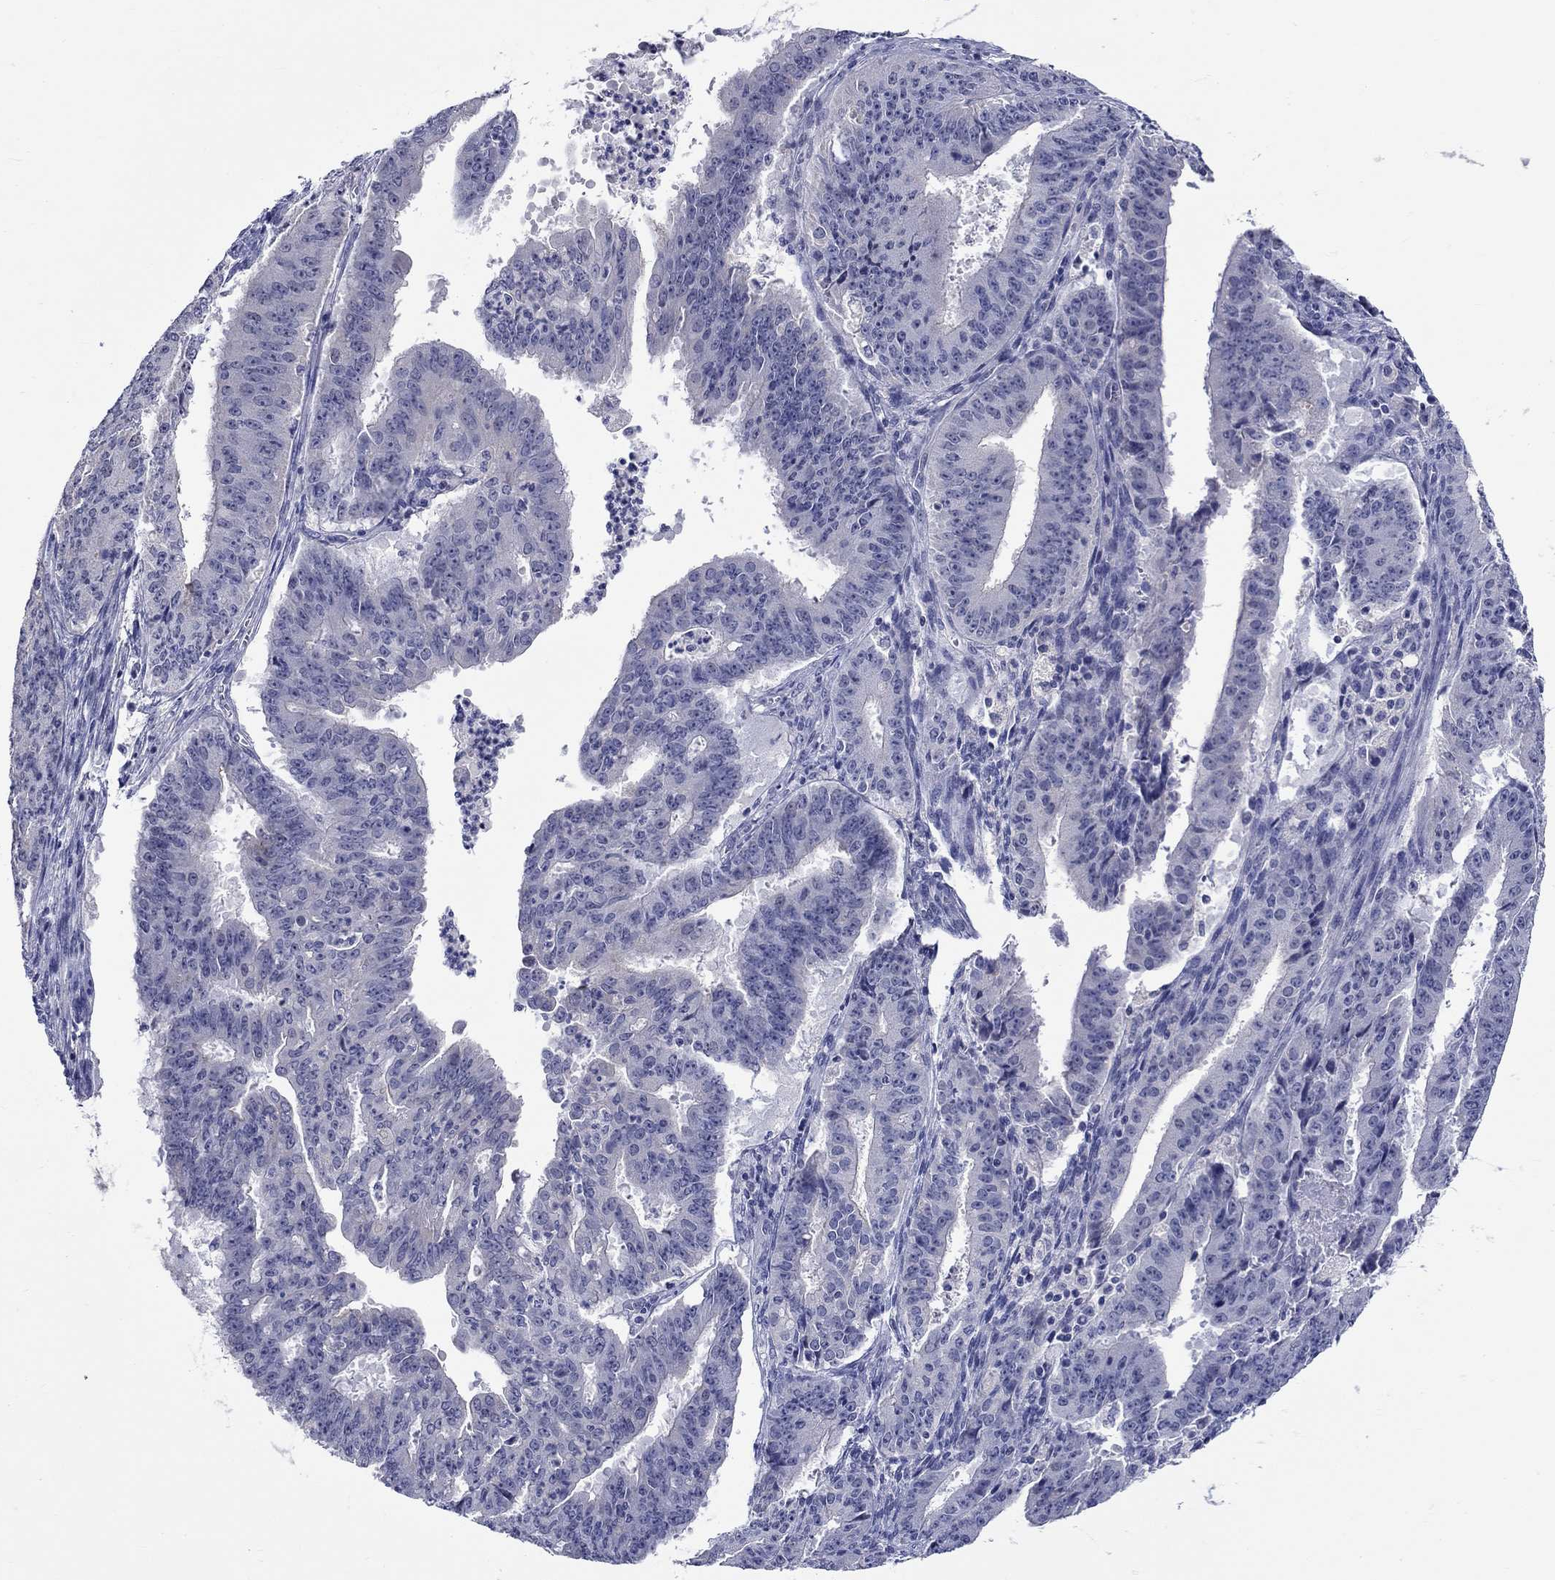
{"staining": {"intensity": "negative", "quantity": "none", "location": "none"}, "tissue": "ovarian cancer", "cell_type": "Tumor cells", "image_type": "cancer", "snomed": [{"axis": "morphology", "description": "Carcinoma, endometroid"}, {"axis": "topography", "description": "Ovary"}], "caption": "A photomicrograph of endometroid carcinoma (ovarian) stained for a protein exhibits no brown staining in tumor cells.", "gene": "SLC30A3", "patient": {"sex": "female", "age": 42}}